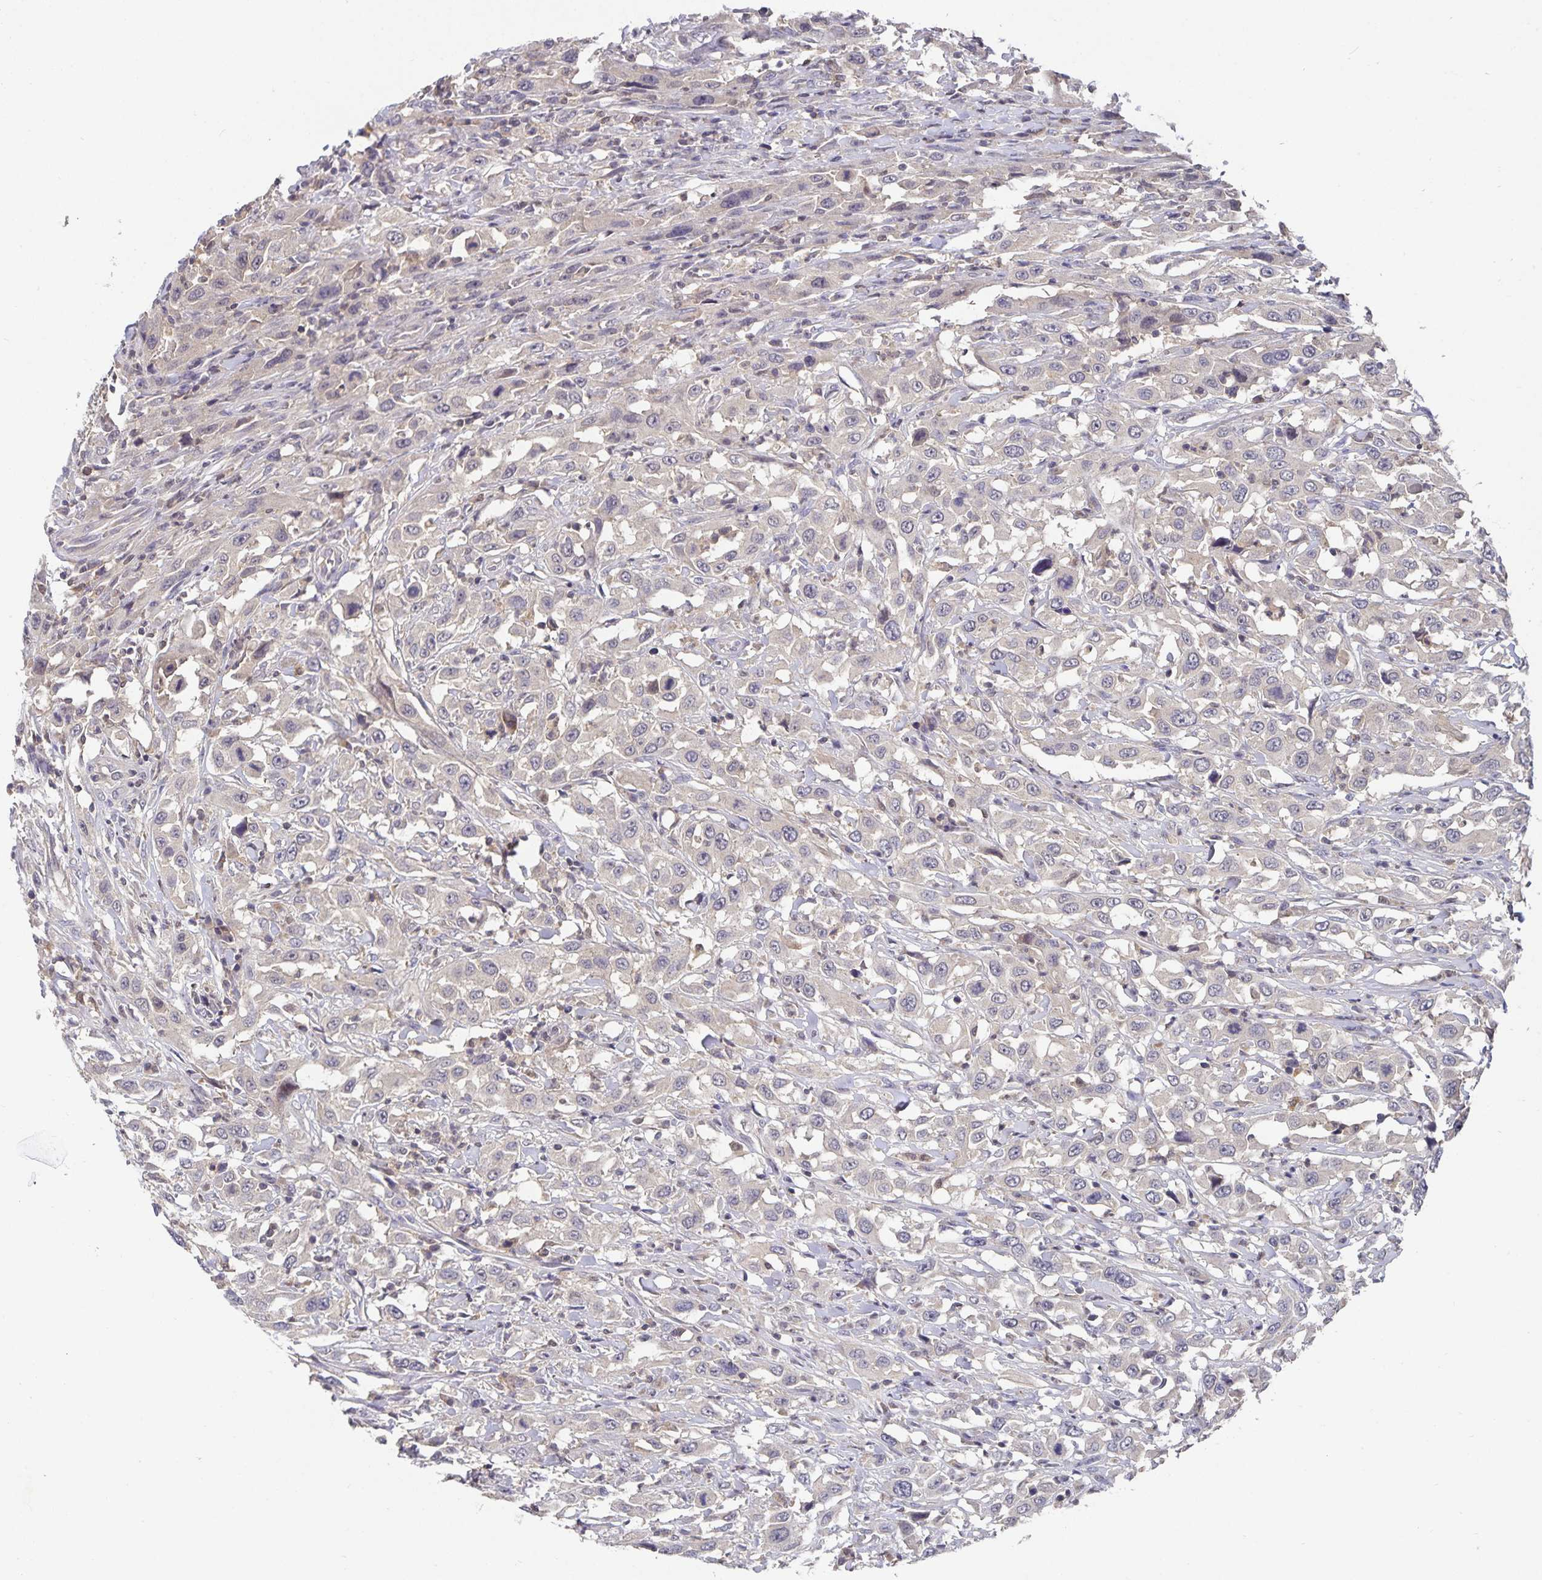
{"staining": {"intensity": "negative", "quantity": "none", "location": "none"}, "tissue": "urothelial cancer", "cell_type": "Tumor cells", "image_type": "cancer", "snomed": [{"axis": "morphology", "description": "Urothelial carcinoma, High grade"}, {"axis": "topography", "description": "Urinary bladder"}], "caption": "Protein analysis of urothelial cancer exhibits no significant expression in tumor cells.", "gene": "HEPN1", "patient": {"sex": "male", "age": 61}}